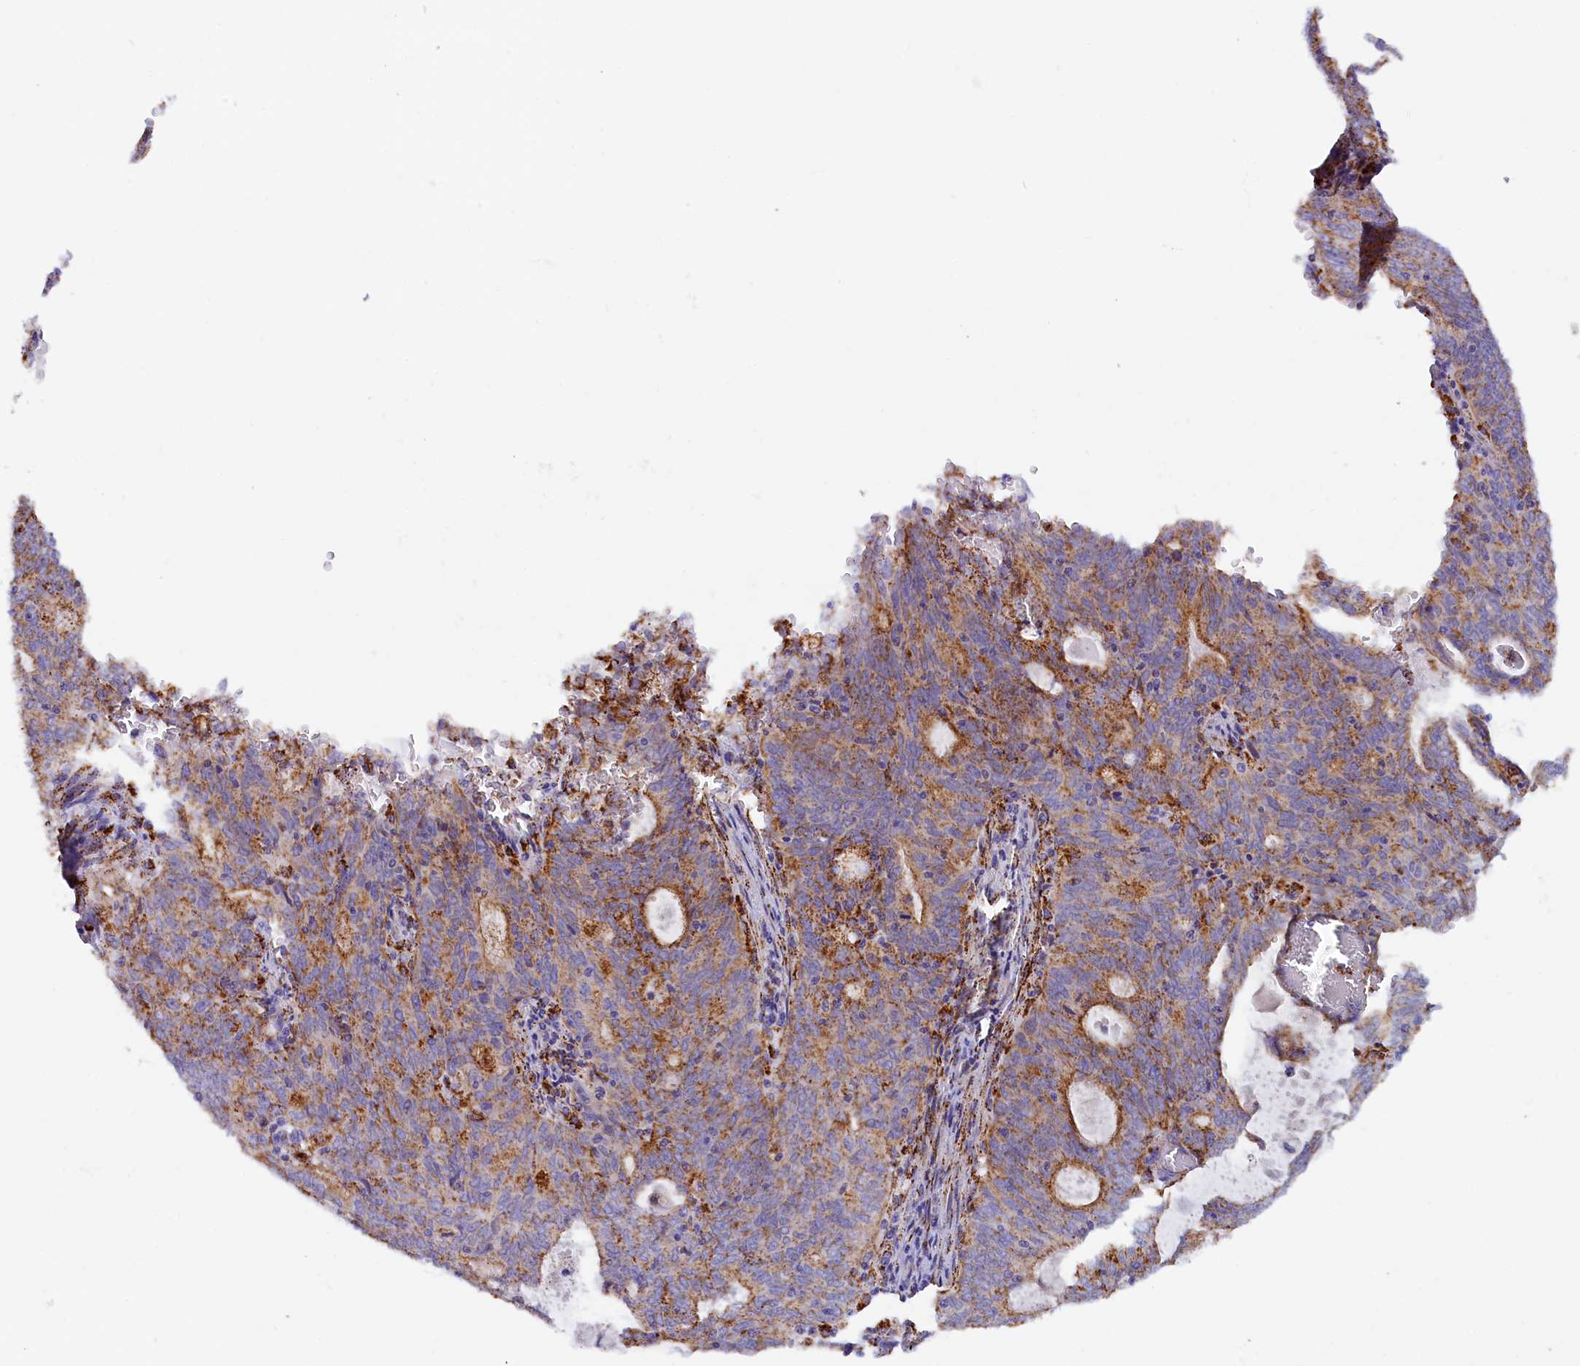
{"staining": {"intensity": "strong", "quantity": ">75%", "location": "cytoplasmic/membranous"}, "tissue": "cervical cancer", "cell_type": "Tumor cells", "image_type": "cancer", "snomed": [{"axis": "morphology", "description": "Adenocarcinoma, NOS"}, {"axis": "topography", "description": "Cervix"}], "caption": "Cervical adenocarcinoma tissue shows strong cytoplasmic/membranous staining in approximately >75% of tumor cells Nuclei are stained in blue.", "gene": "AKTIP", "patient": {"sex": "female", "age": 44}}